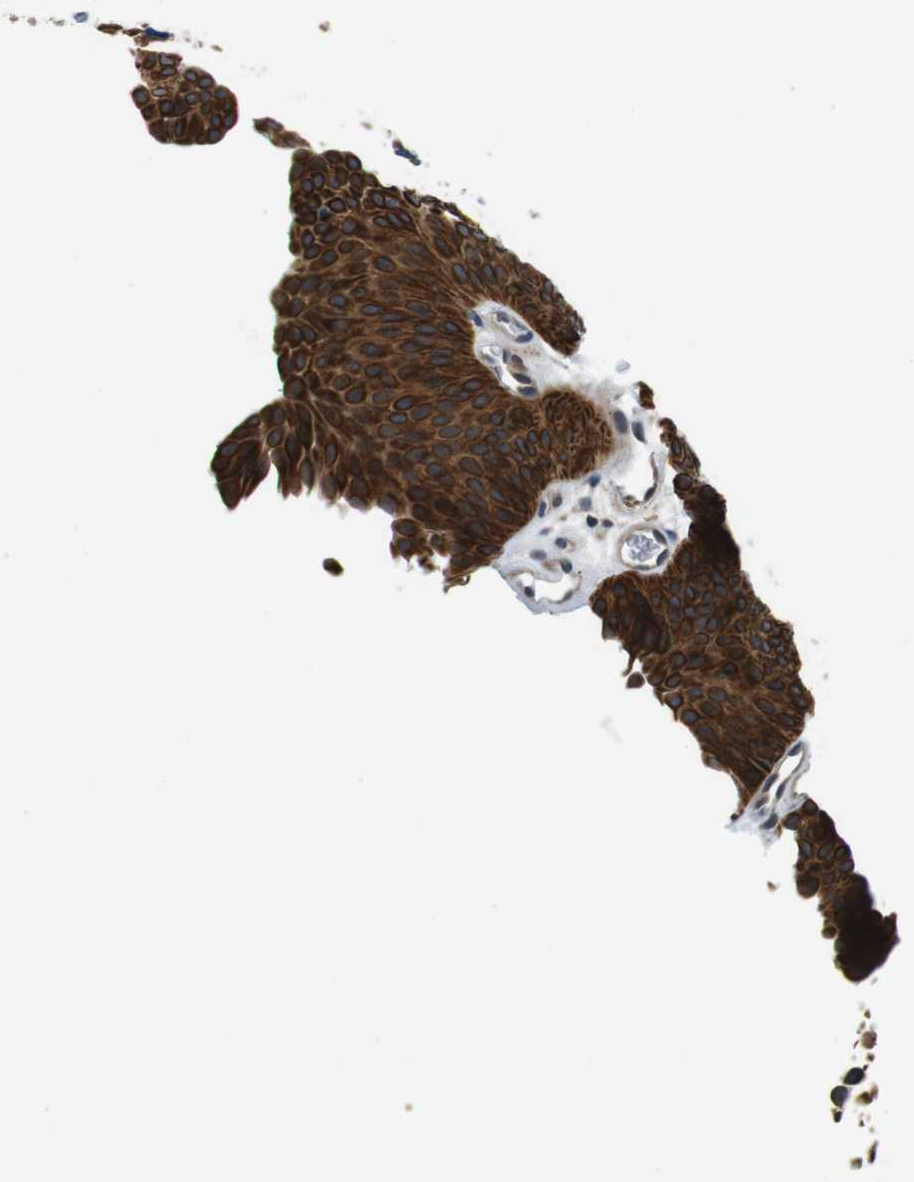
{"staining": {"intensity": "strong", "quantity": ">75%", "location": "cytoplasmic/membranous"}, "tissue": "urothelial cancer", "cell_type": "Tumor cells", "image_type": "cancer", "snomed": [{"axis": "morphology", "description": "Urothelial carcinoma, Low grade"}, {"axis": "topography", "description": "Urinary bladder"}], "caption": "A micrograph showing strong cytoplasmic/membranous expression in approximately >75% of tumor cells in urothelial carcinoma (low-grade), as visualized by brown immunohistochemical staining.", "gene": "ZDHHC3", "patient": {"sex": "female", "age": 60}}